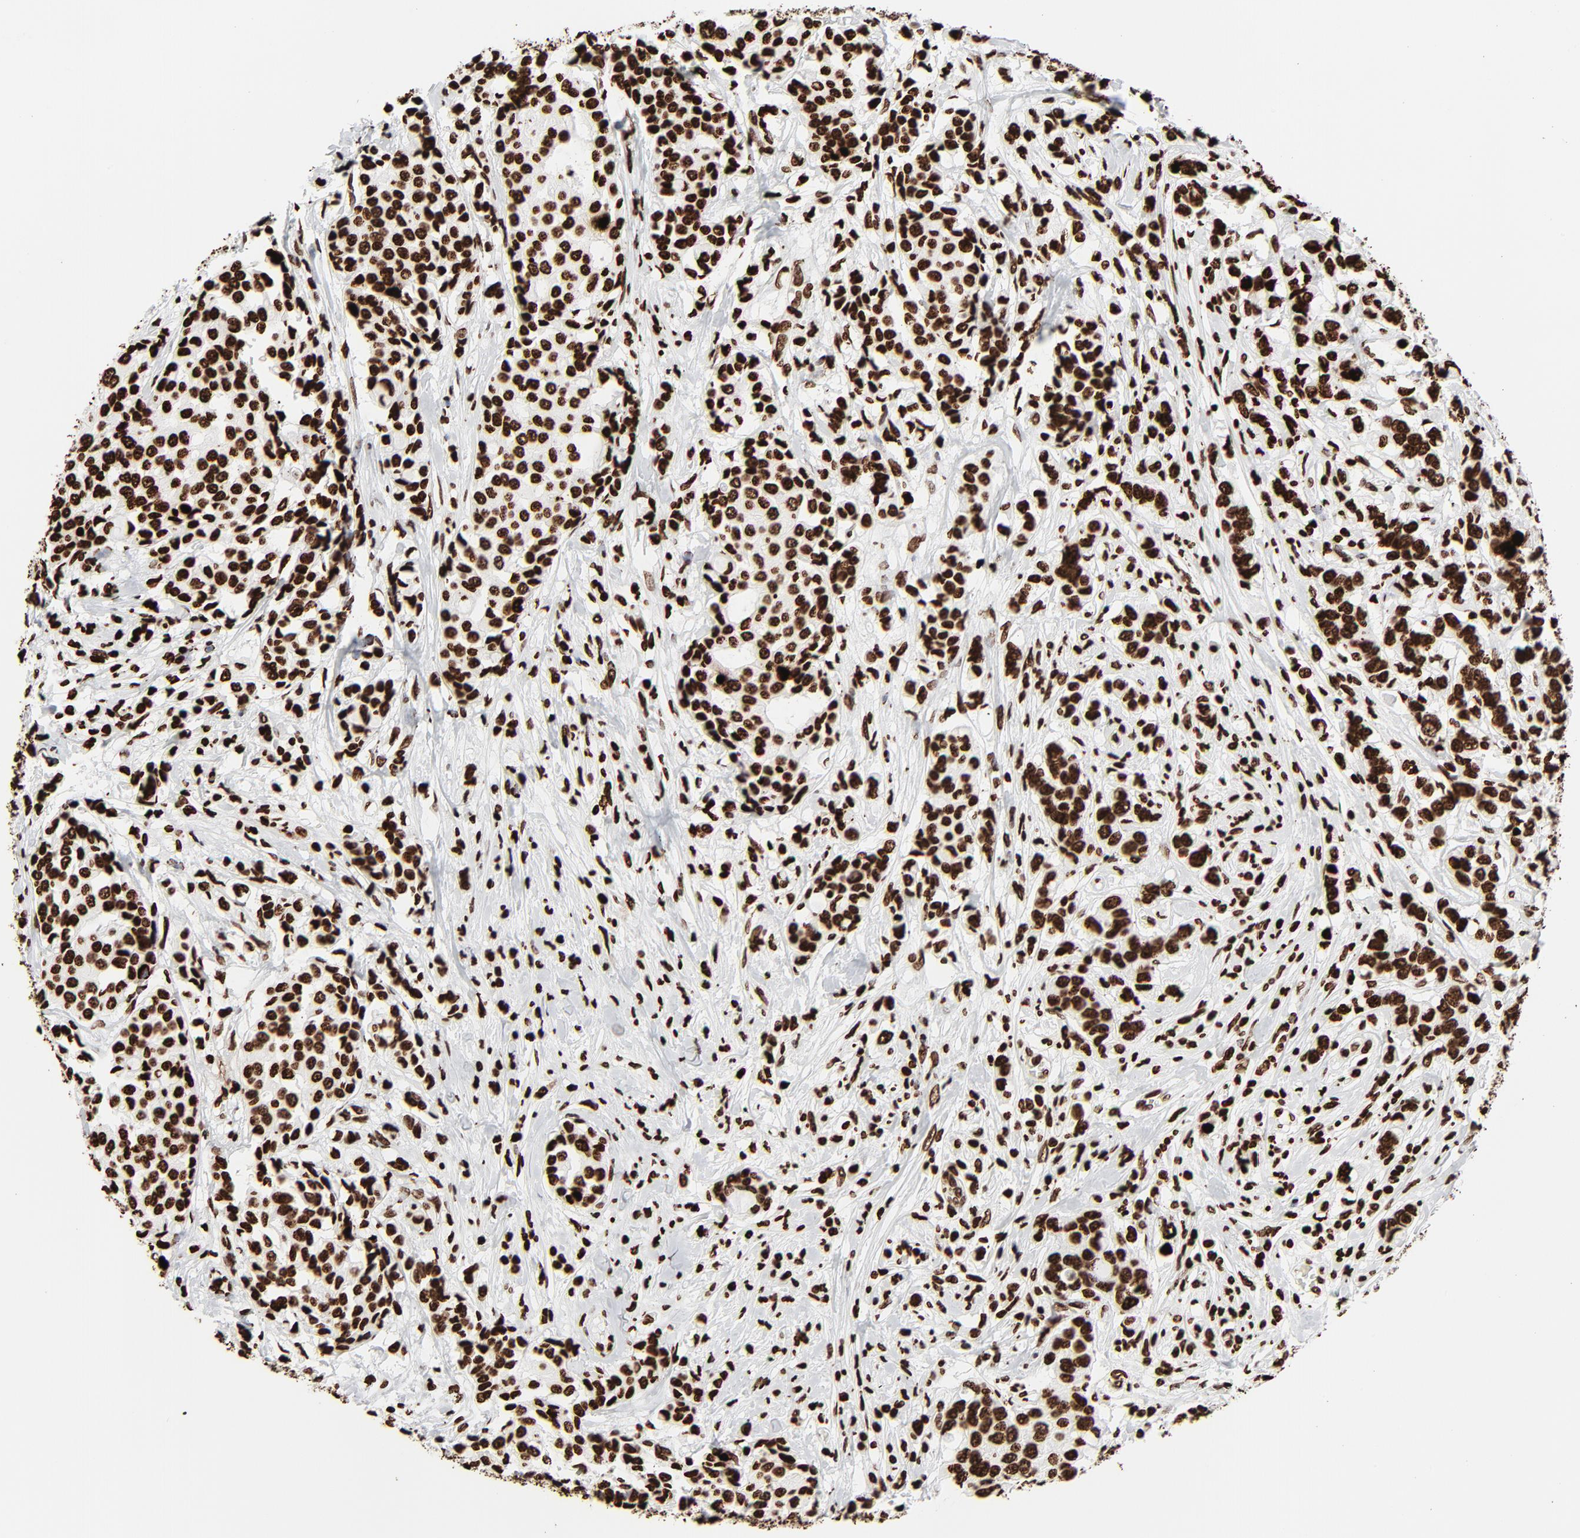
{"staining": {"intensity": "strong", "quantity": ">75%", "location": "nuclear"}, "tissue": "breast cancer", "cell_type": "Tumor cells", "image_type": "cancer", "snomed": [{"axis": "morphology", "description": "Duct carcinoma"}, {"axis": "topography", "description": "Breast"}], "caption": "Tumor cells exhibit high levels of strong nuclear expression in about >75% of cells in human breast intraductal carcinoma. The protein of interest is stained brown, and the nuclei are stained in blue (DAB (3,3'-diaminobenzidine) IHC with brightfield microscopy, high magnification).", "gene": "H3-4", "patient": {"sex": "female", "age": 27}}